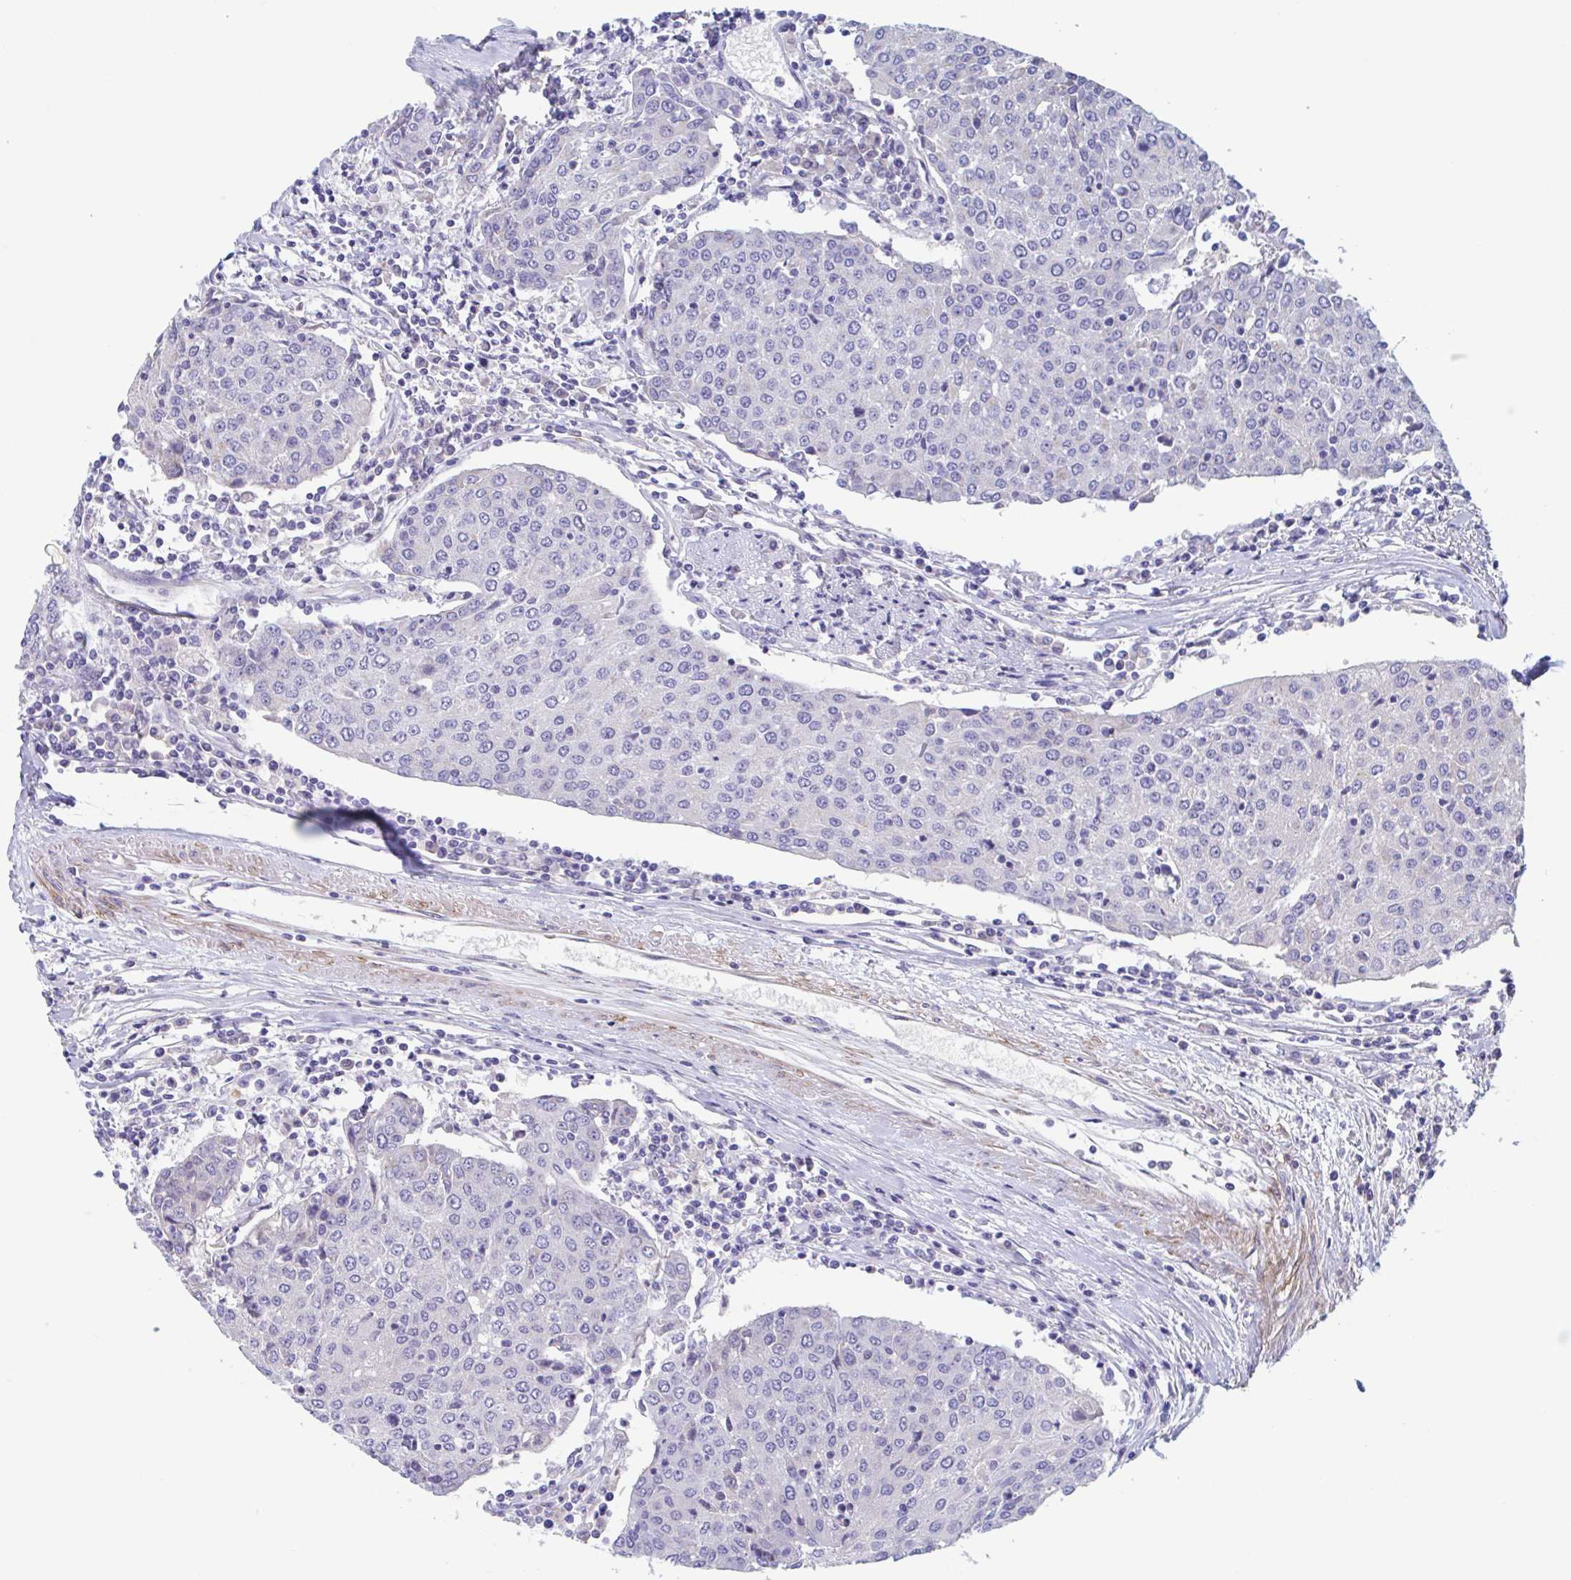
{"staining": {"intensity": "negative", "quantity": "none", "location": "none"}, "tissue": "urothelial cancer", "cell_type": "Tumor cells", "image_type": "cancer", "snomed": [{"axis": "morphology", "description": "Urothelial carcinoma, High grade"}, {"axis": "topography", "description": "Urinary bladder"}], "caption": "Immunohistochemical staining of human urothelial cancer shows no significant expression in tumor cells.", "gene": "ZNHIT2", "patient": {"sex": "female", "age": 85}}